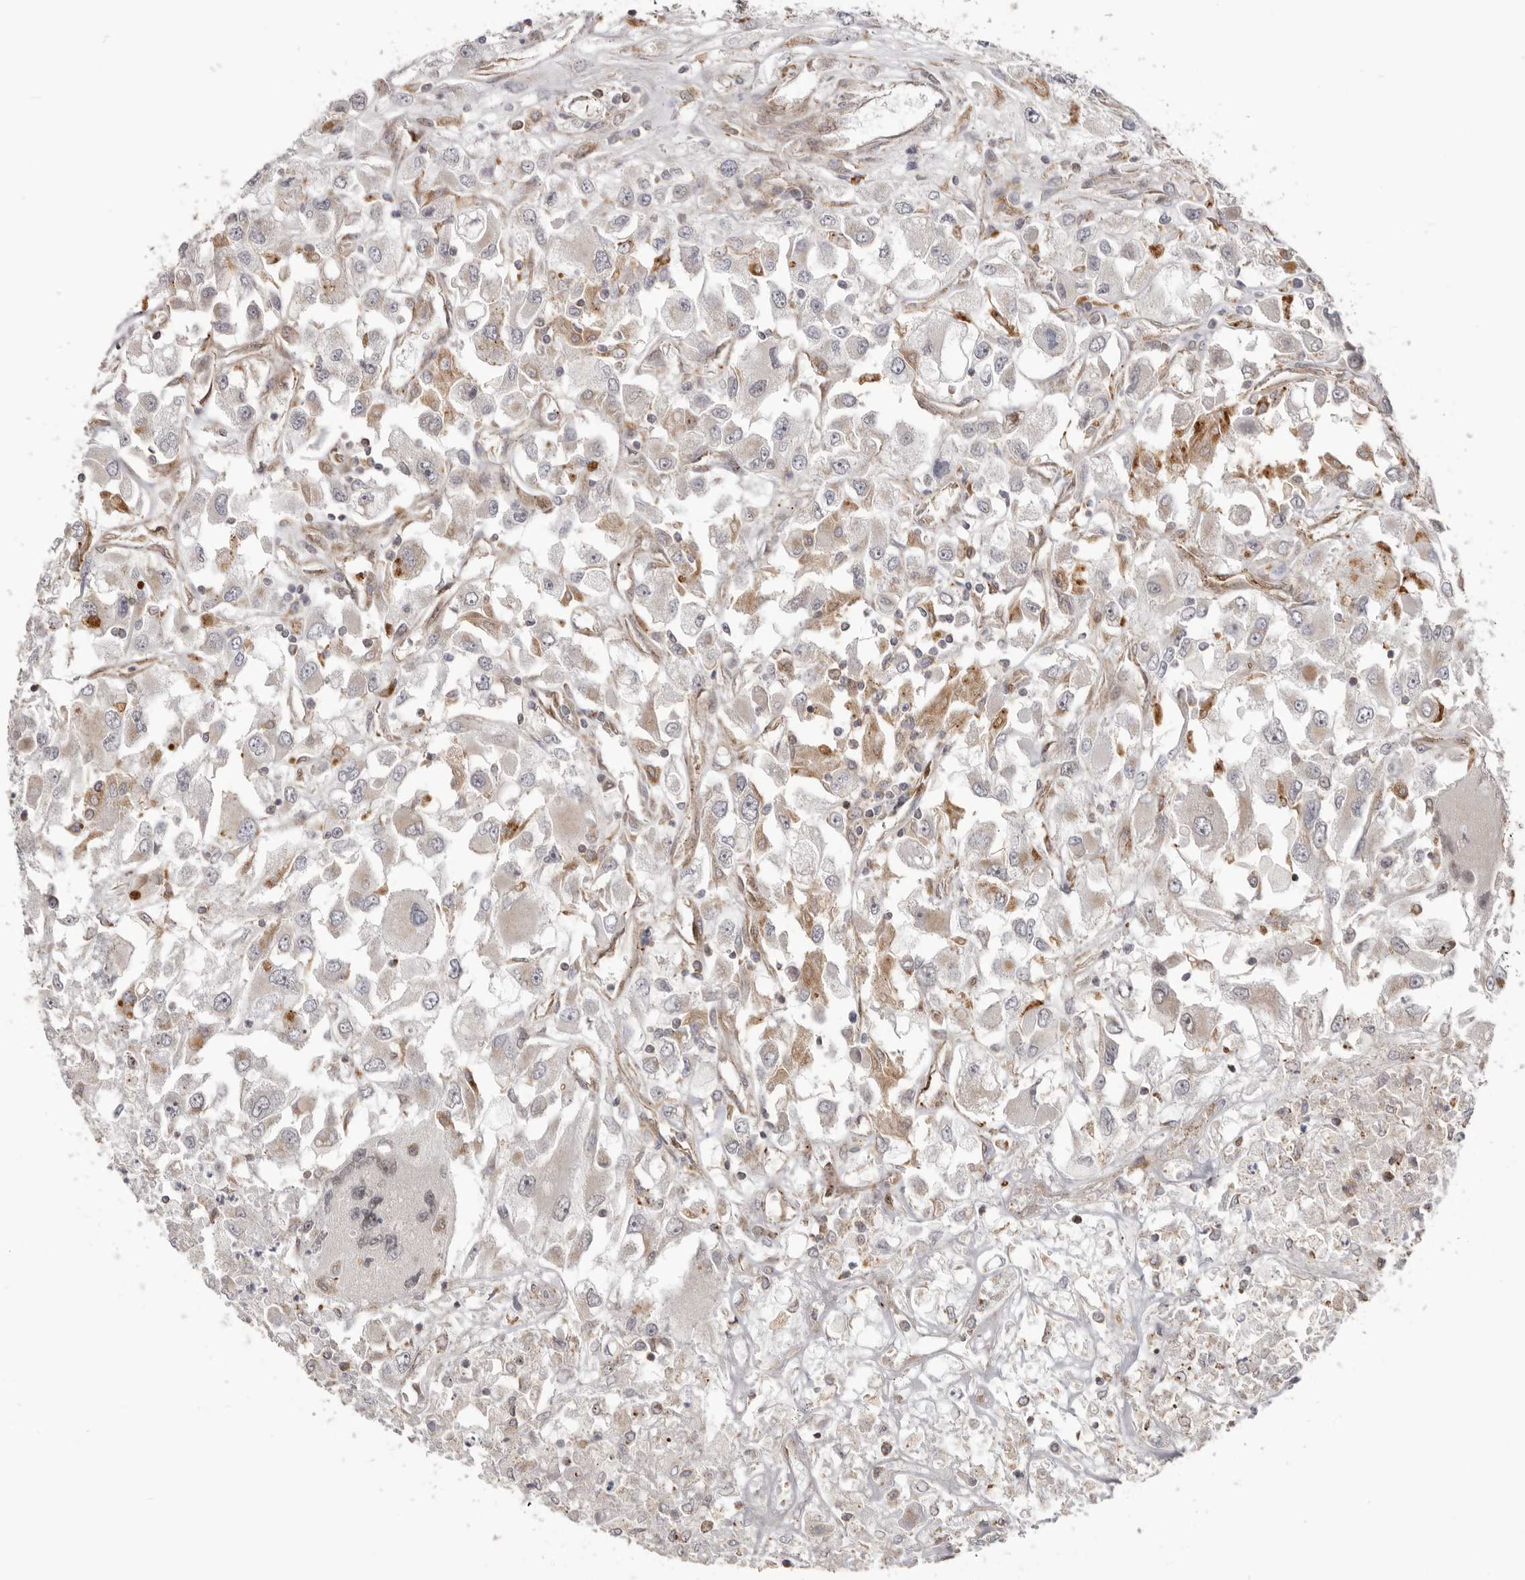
{"staining": {"intensity": "weak", "quantity": "<25%", "location": "cytoplasmic/membranous"}, "tissue": "renal cancer", "cell_type": "Tumor cells", "image_type": "cancer", "snomed": [{"axis": "morphology", "description": "Adenocarcinoma, NOS"}, {"axis": "topography", "description": "Kidney"}], "caption": "A high-resolution histopathology image shows IHC staining of adenocarcinoma (renal), which reveals no significant positivity in tumor cells.", "gene": "NUP43", "patient": {"sex": "female", "age": 52}}